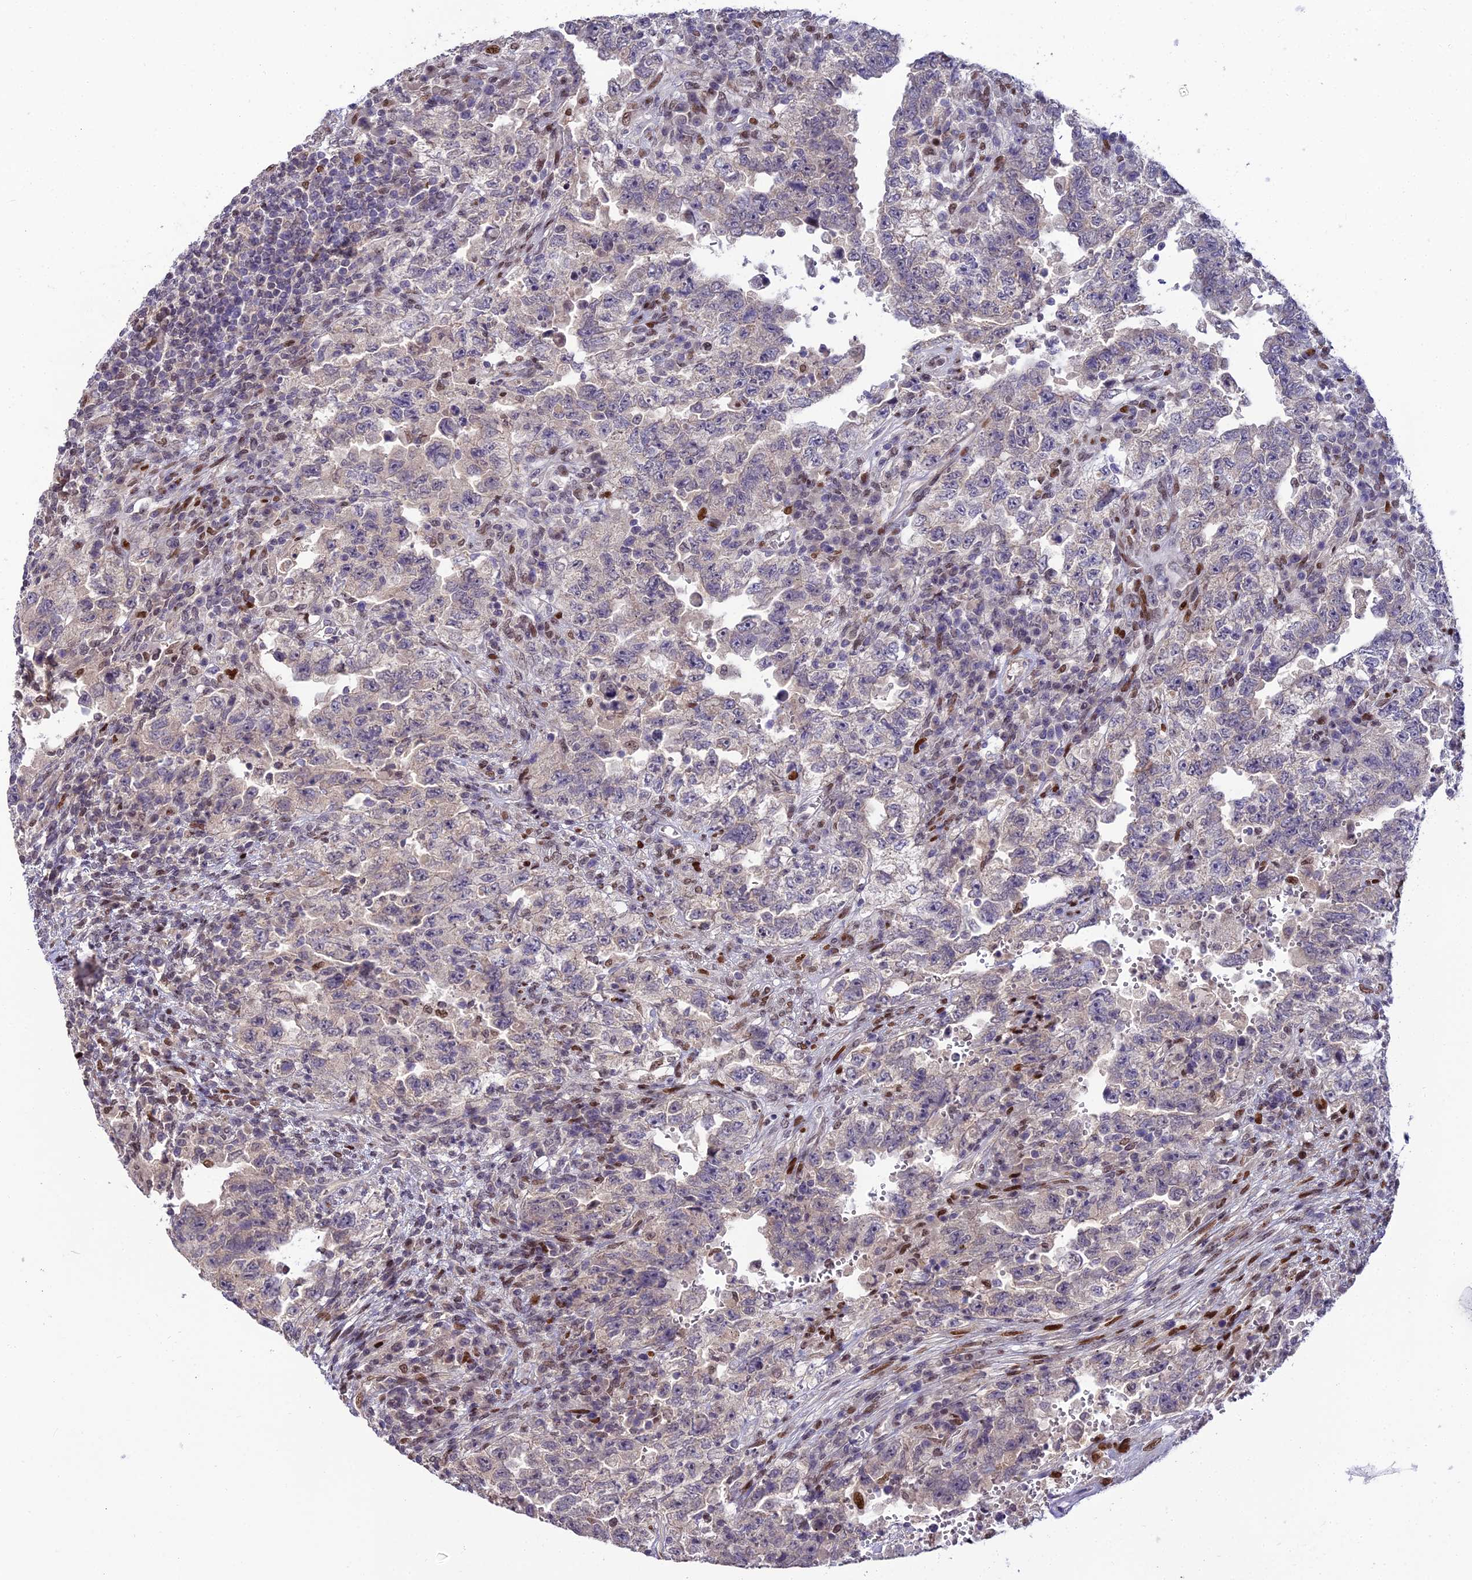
{"staining": {"intensity": "negative", "quantity": "none", "location": "none"}, "tissue": "testis cancer", "cell_type": "Tumor cells", "image_type": "cancer", "snomed": [{"axis": "morphology", "description": "Carcinoma, Embryonal, NOS"}, {"axis": "topography", "description": "Testis"}], "caption": "Human embryonal carcinoma (testis) stained for a protein using immunohistochemistry (IHC) shows no staining in tumor cells.", "gene": "ZNF707", "patient": {"sex": "male", "age": 26}}